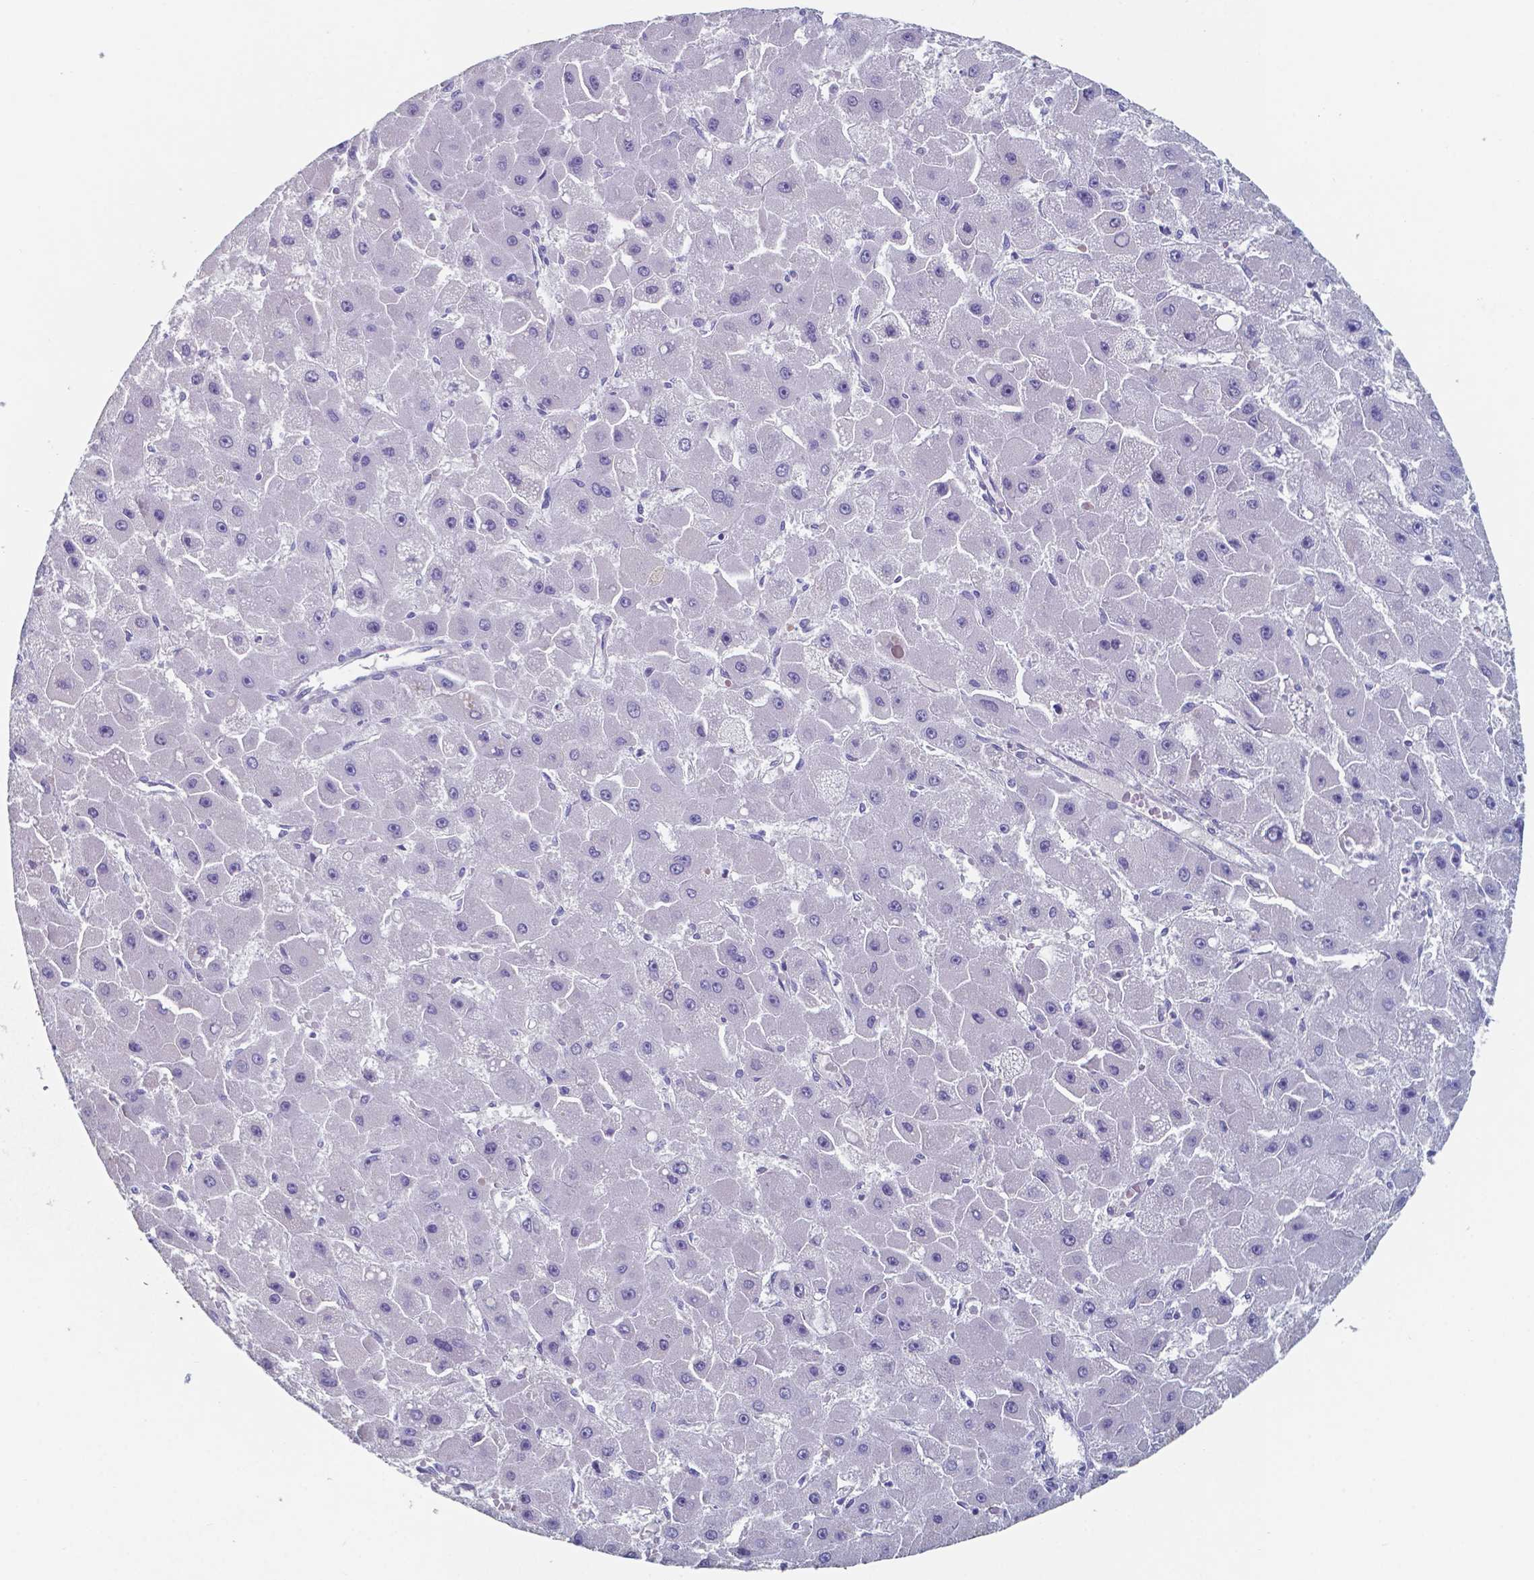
{"staining": {"intensity": "negative", "quantity": "none", "location": "none"}, "tissue": "liver cancer", "cell_type": "Tumor cells", "image_type": "cancer", "snomed": [{"axis": "morphology", "description": "Carcinoma, Hepatocellular, NOS"}, {"axis": "topography", "description": "Liver"}], "caption": "This is an immunohistochemistry histopathology image of human hepatocellular carcinoma (liver). There is no expression in tumor cells.", "gene": "FOXJ1", "patient": {"sex": "female", "age": 25}}